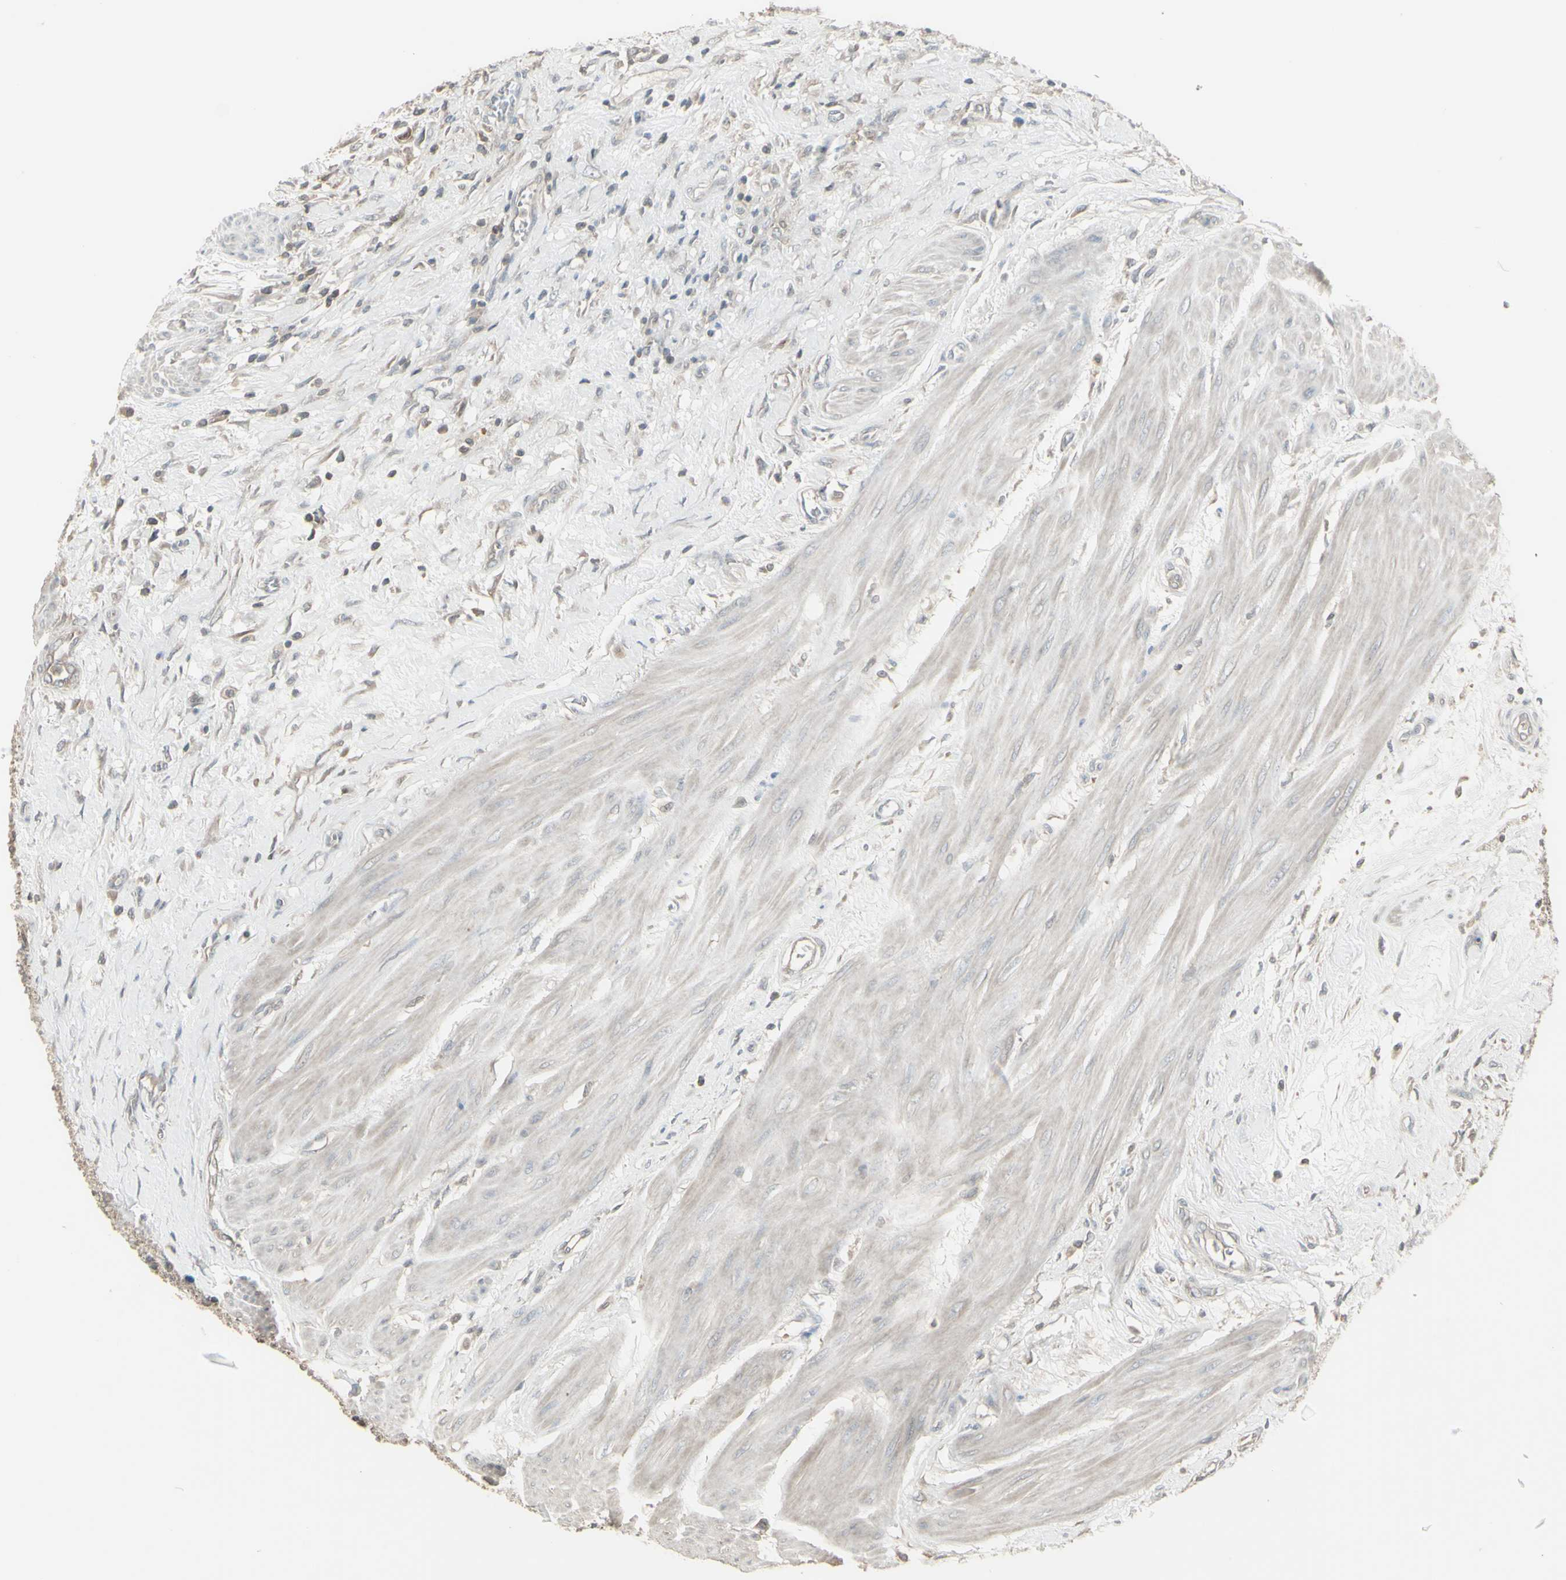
{"staining": {"intensity": "negative", "quantity": "none", "location": "none"}, "tissue": "urothelial cancer", "cell_type": "Tumor cells", "image_type": "cancer", "snomed": [{"axis": "morphology", "description": "Urothelial carcinoma, High grade"}, {"axis": "topography", "description": "Urinary bladder"}], "caption": "High power microscopy micrograph of an immunohistochemistry histopathology image of urothelial cancer, revealing no significant positivity in tumor cells.", "gene": "CSK", "patient": {"sex": "male", "age": 35}}